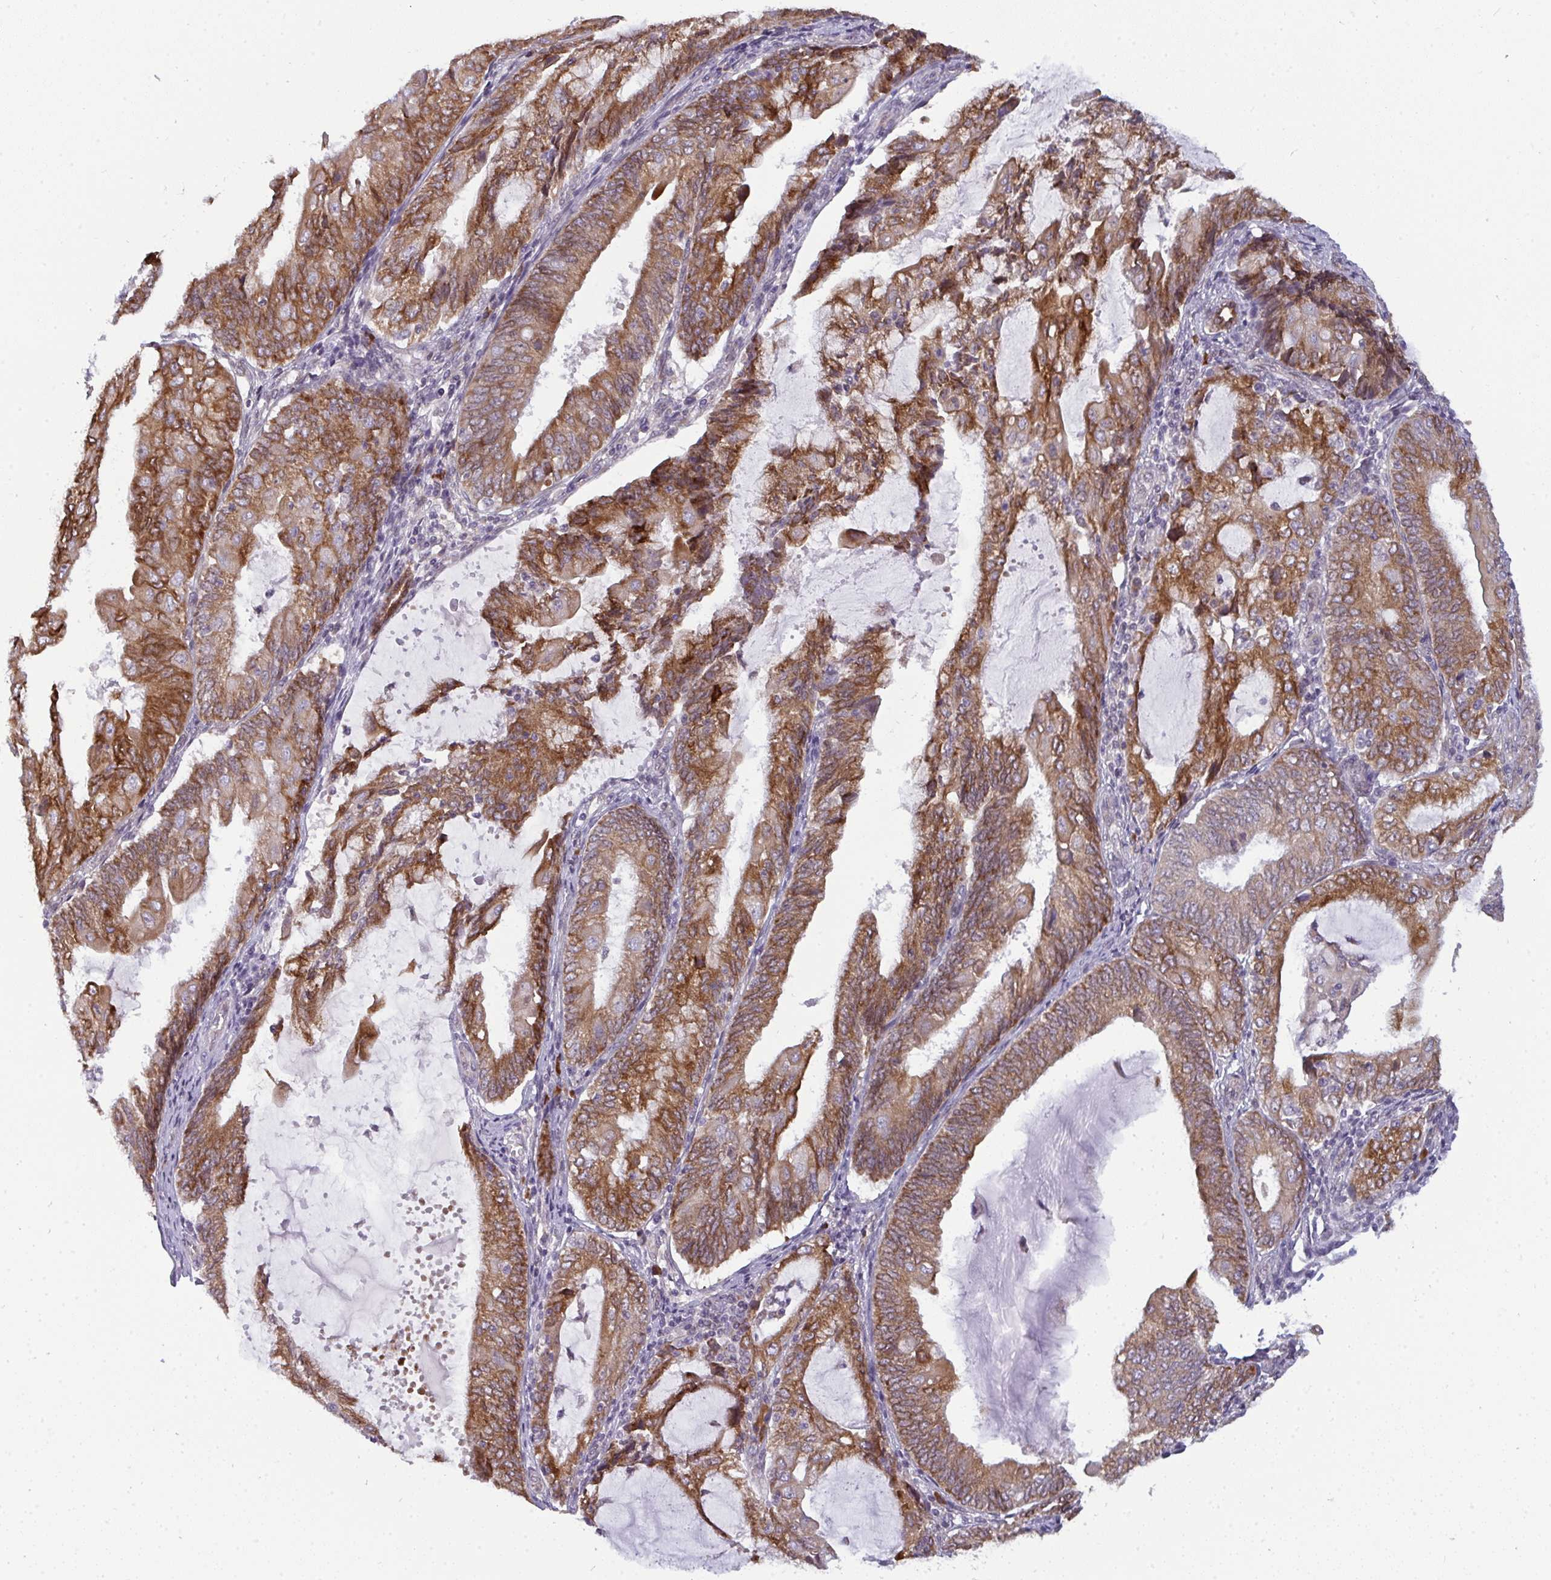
{"staining": {"intensity": "moderate", "quantity": ">75%", "location": "cytoplasmic/membranous"}, "tissue": "endometrial cancer", "cell_type": "Tumor cells", "image_type": "cancer", "snomed": [{"axis": "morphology", "description": "Adenocarcinoma, NOS"}, {"axis": "topography", "description": "Endometrium"}], "caption": "IHC (DAB (3,3'-diaminobenzidine)) staining of human endometrial cancer (adenocarcinoma) shows moderate cytoplasmic/membranous protein expression in about >75% of tumor cells.", "gene": "LYSMD4", "patient": {"sex": "female", "age": 81}}